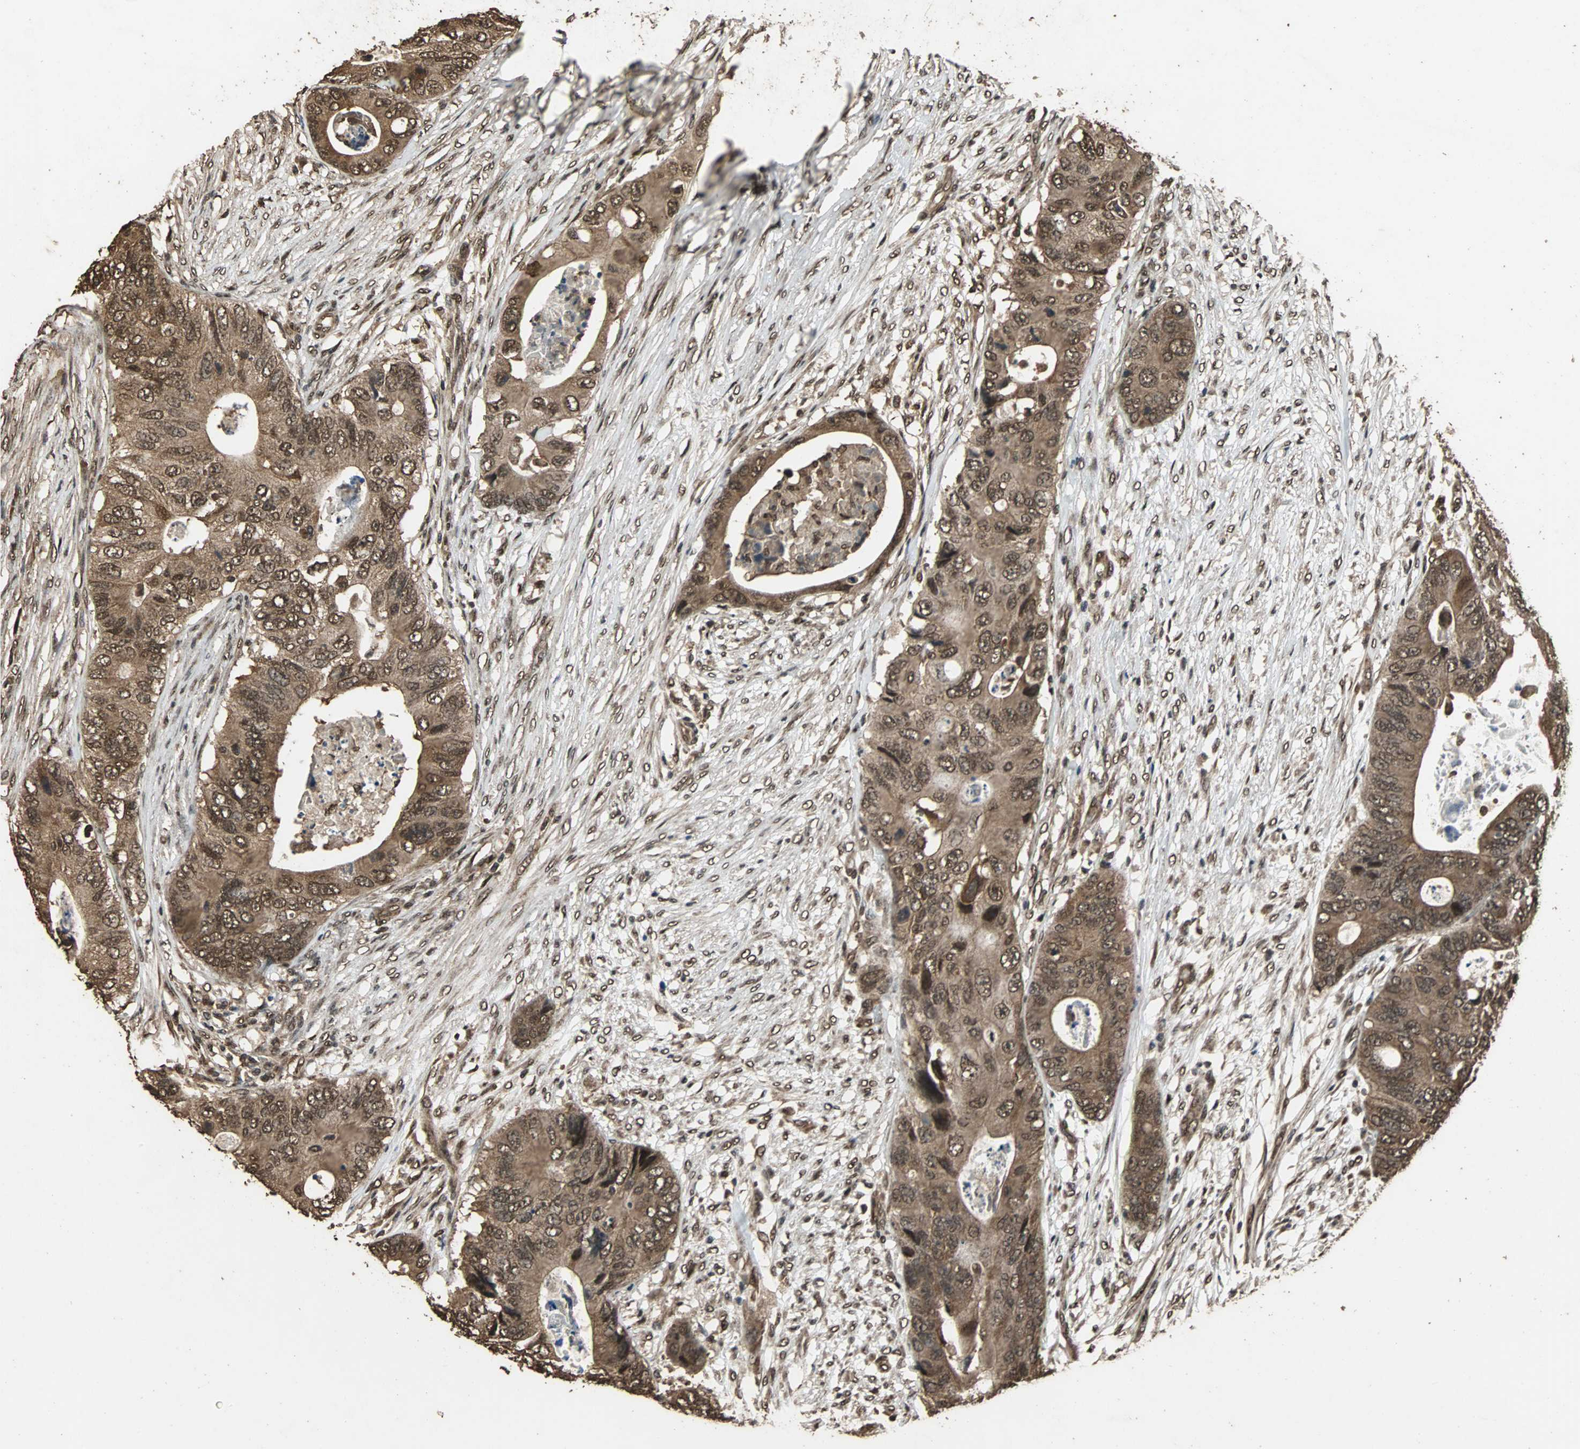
{"staining": {"intensity": "strong", "quantity": ">75%", "location": "cytoplasmic/membranous,nuclear"}, "tissue": "colorectal cancer", "cell_type": "Tumor cells", "image_type": "cancer", "snomed": [{"axis": "morphology", "description": "Adenocarcinoma, NOS"}, {"axis": "topography", "description": "Colon"}], "caption": "A histopathology image showing strong cytoplasmic/membranous and nuclear expression in approximately >75% of tumor cells in colorectal cancer (adenocarcinoma), as visualized by brown immunohistochemical staining.", "gene": "ZNF18", "patient": {"sex": "male", "age": 71}}